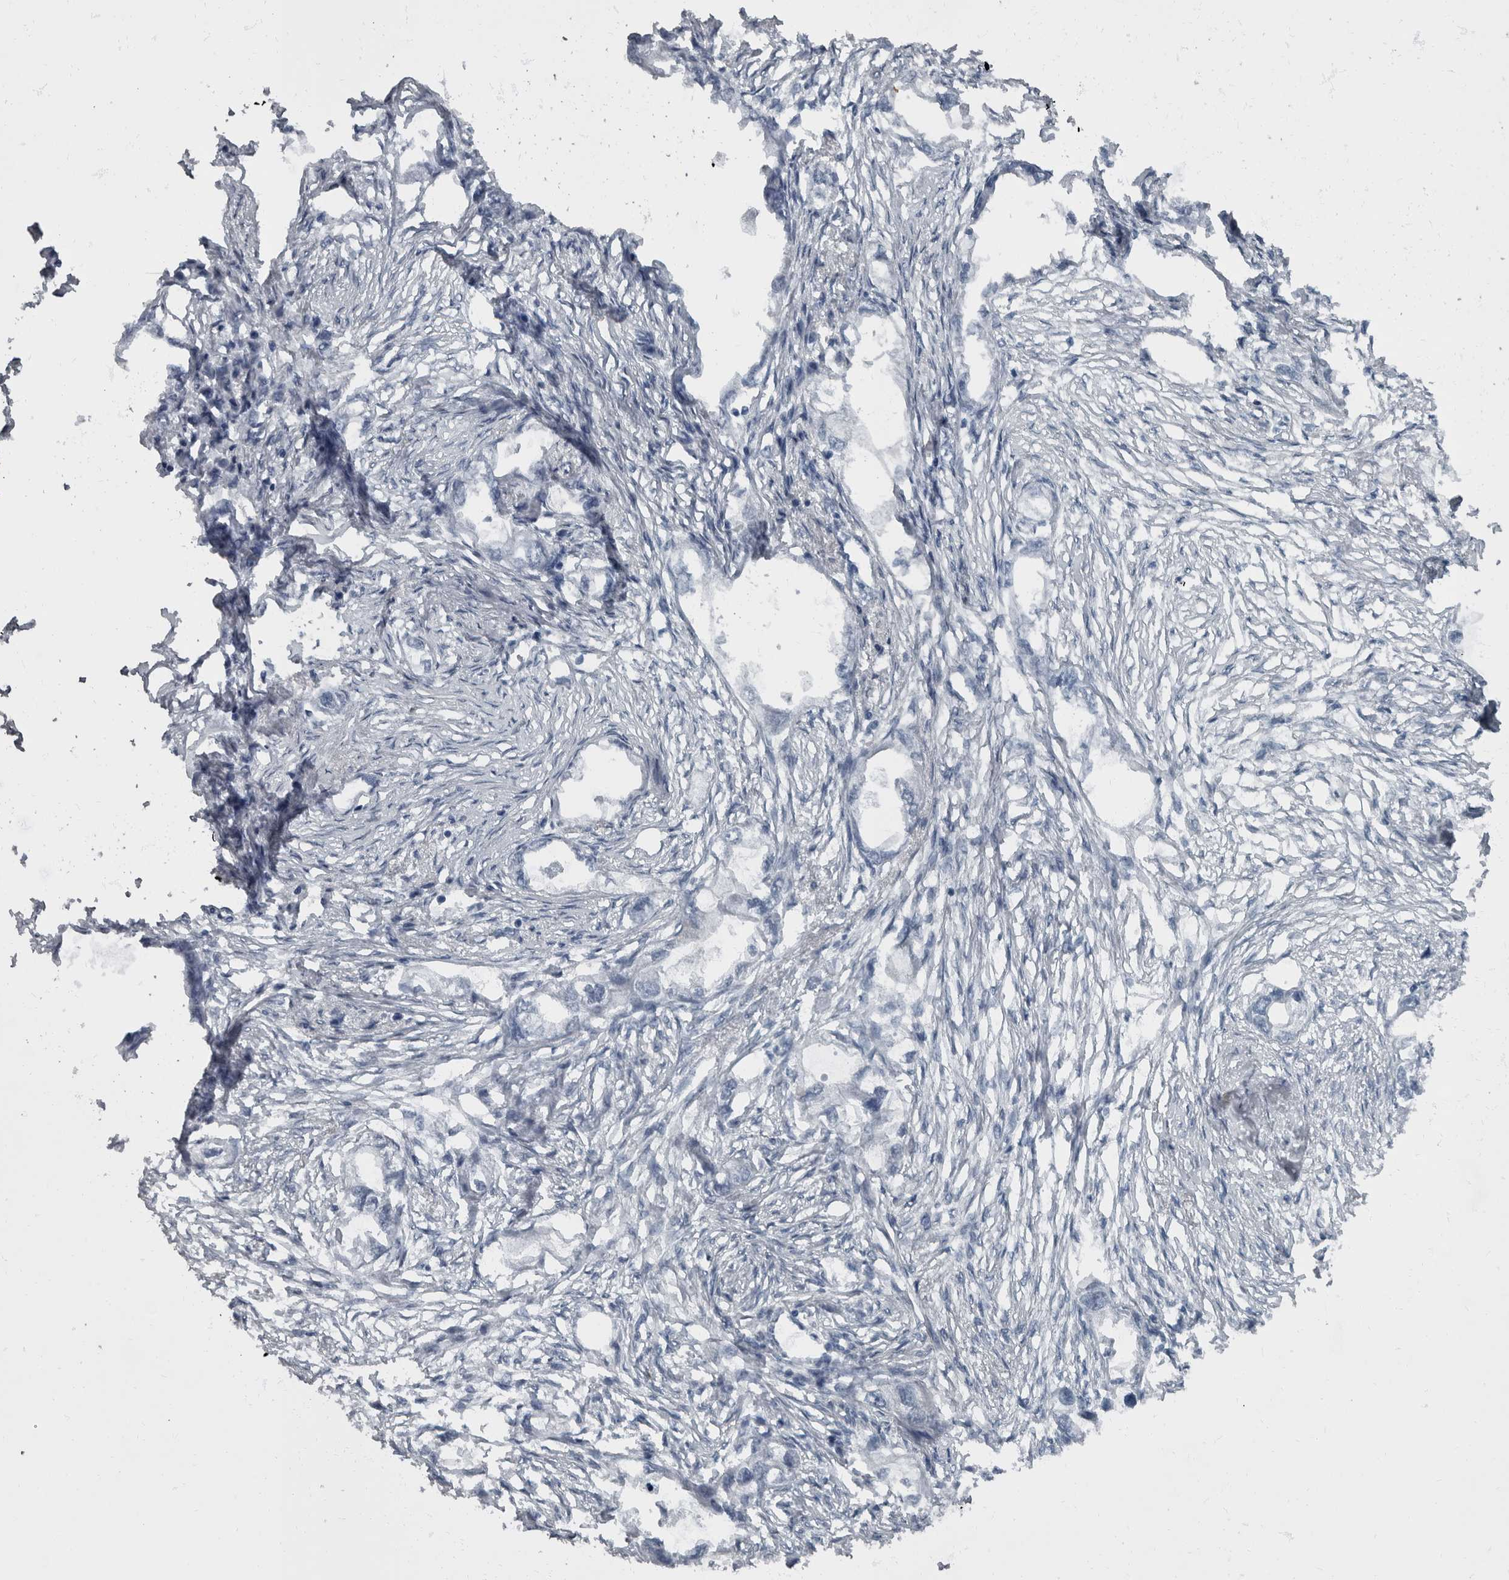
{"staining": {"intensity": "negative", "quantity": "none", "location": "none"}, "tissue": "endometrial cancer", "cell_type": "Tumor cells", "image_type": "cancer", "snomed": [{"axis": "morphology", "description": "Adenocarcinoma, NOS"}, {"axis": "morphology", "description": "Adenocarcinoma, metastatic, NOS"}, {"axis": "topography", "description": "Adipose tissue"}, {"axis": "topography", "description": "Endometrium"}], "caption": "IHC image of neoplastic tissue: endometrial cancer stained with DAB (3,3'-diaminobenzidine) shows no significant protein staining in tumor cells.", "gene": "WDR33", "patient": {"sex": "female", "age": 67}}